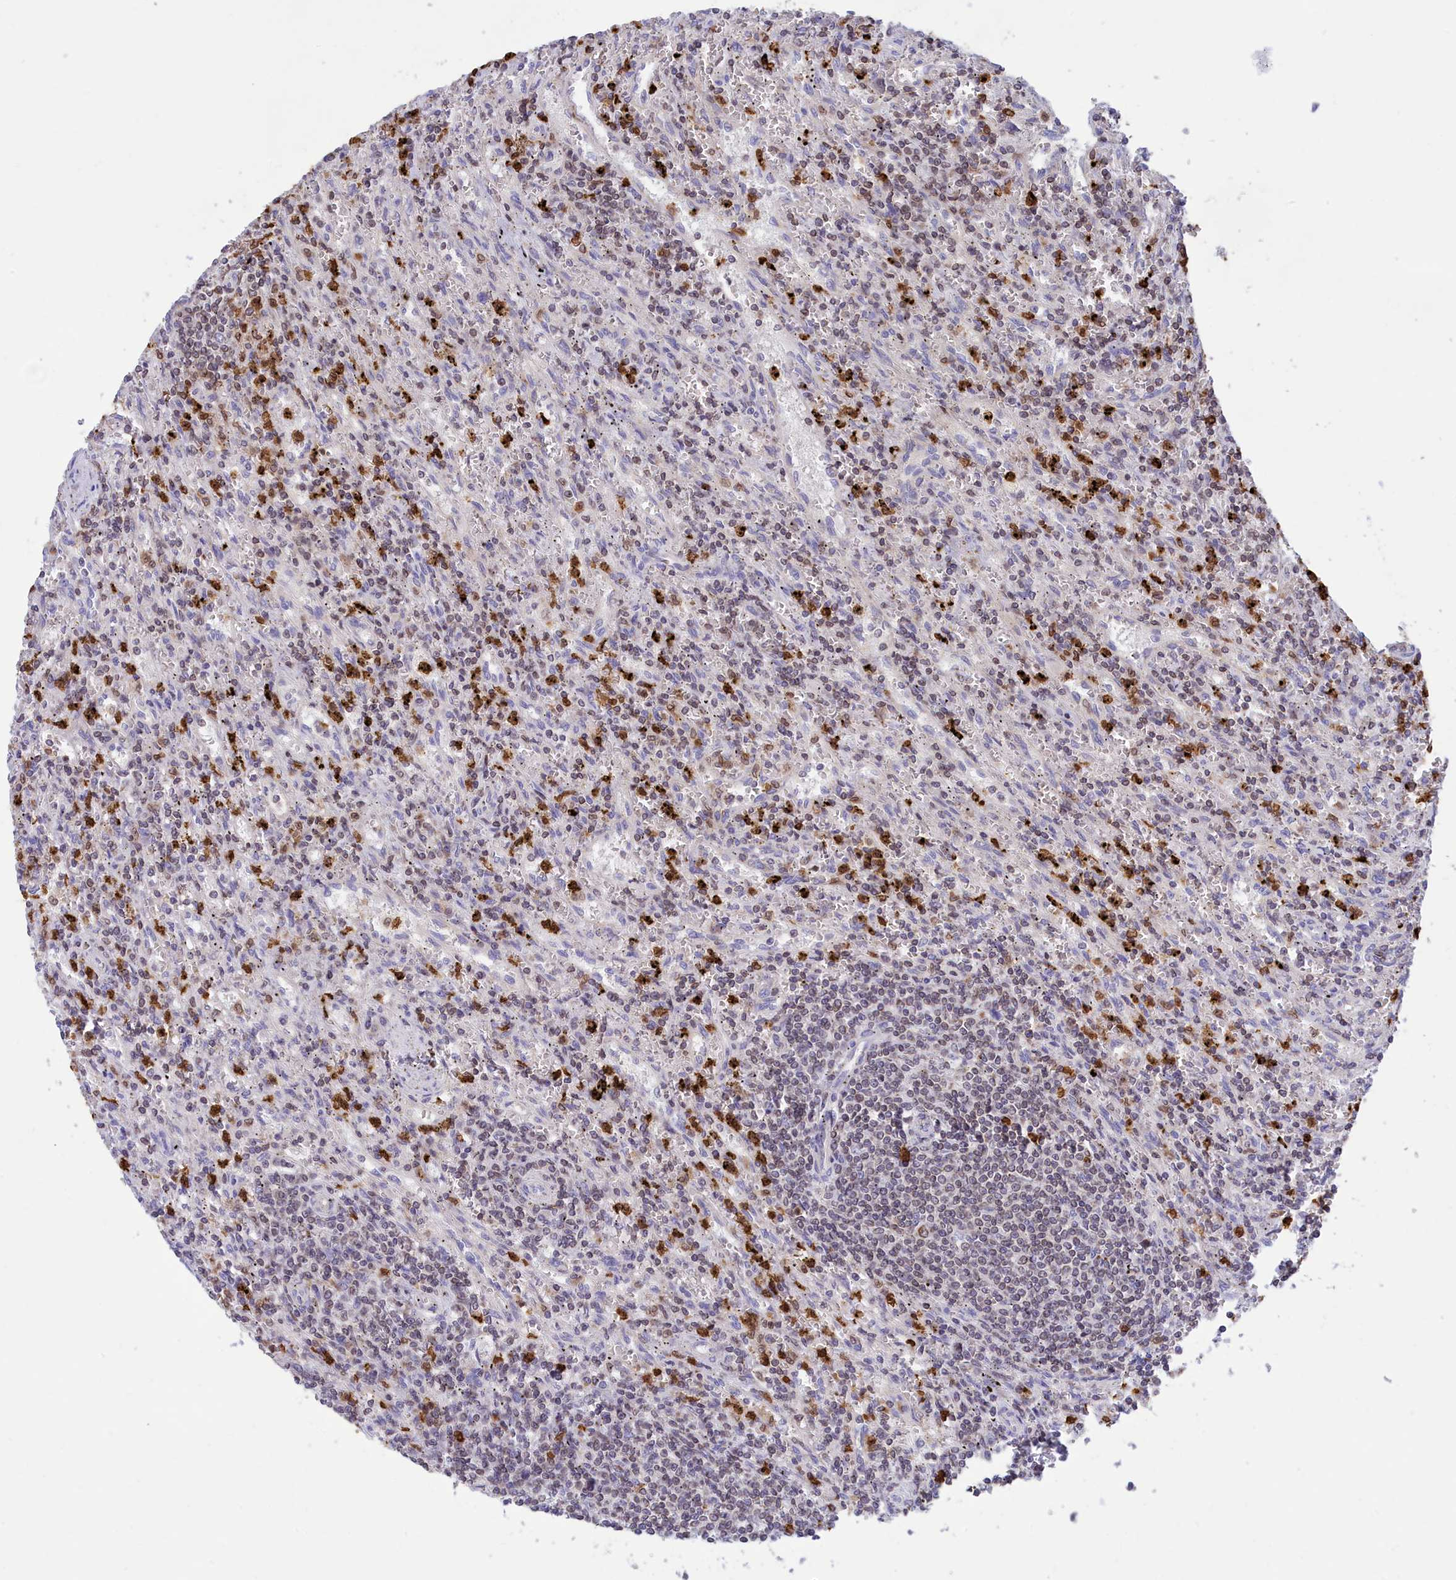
{"staining": {"intensity": "weak", "quantity": "25%-75%", "location": "cytoplasmic/membranous"}, "tissue": "lymphoma", "cell_type": "Tumor cells", "image_type": "cancer", "snomed": [{"axis": "morphology", "description": "Malignant lymphoma, non-Hodgkin's type, Low grade"}, {"axis": "topography", "description": "Spleen"}], "caption": "Human lymphoma stained with a protein marker shows weak staining in tumor cells.", "gene": "PKHD1L1", "patient": {"sex": "male", "age": 76}}